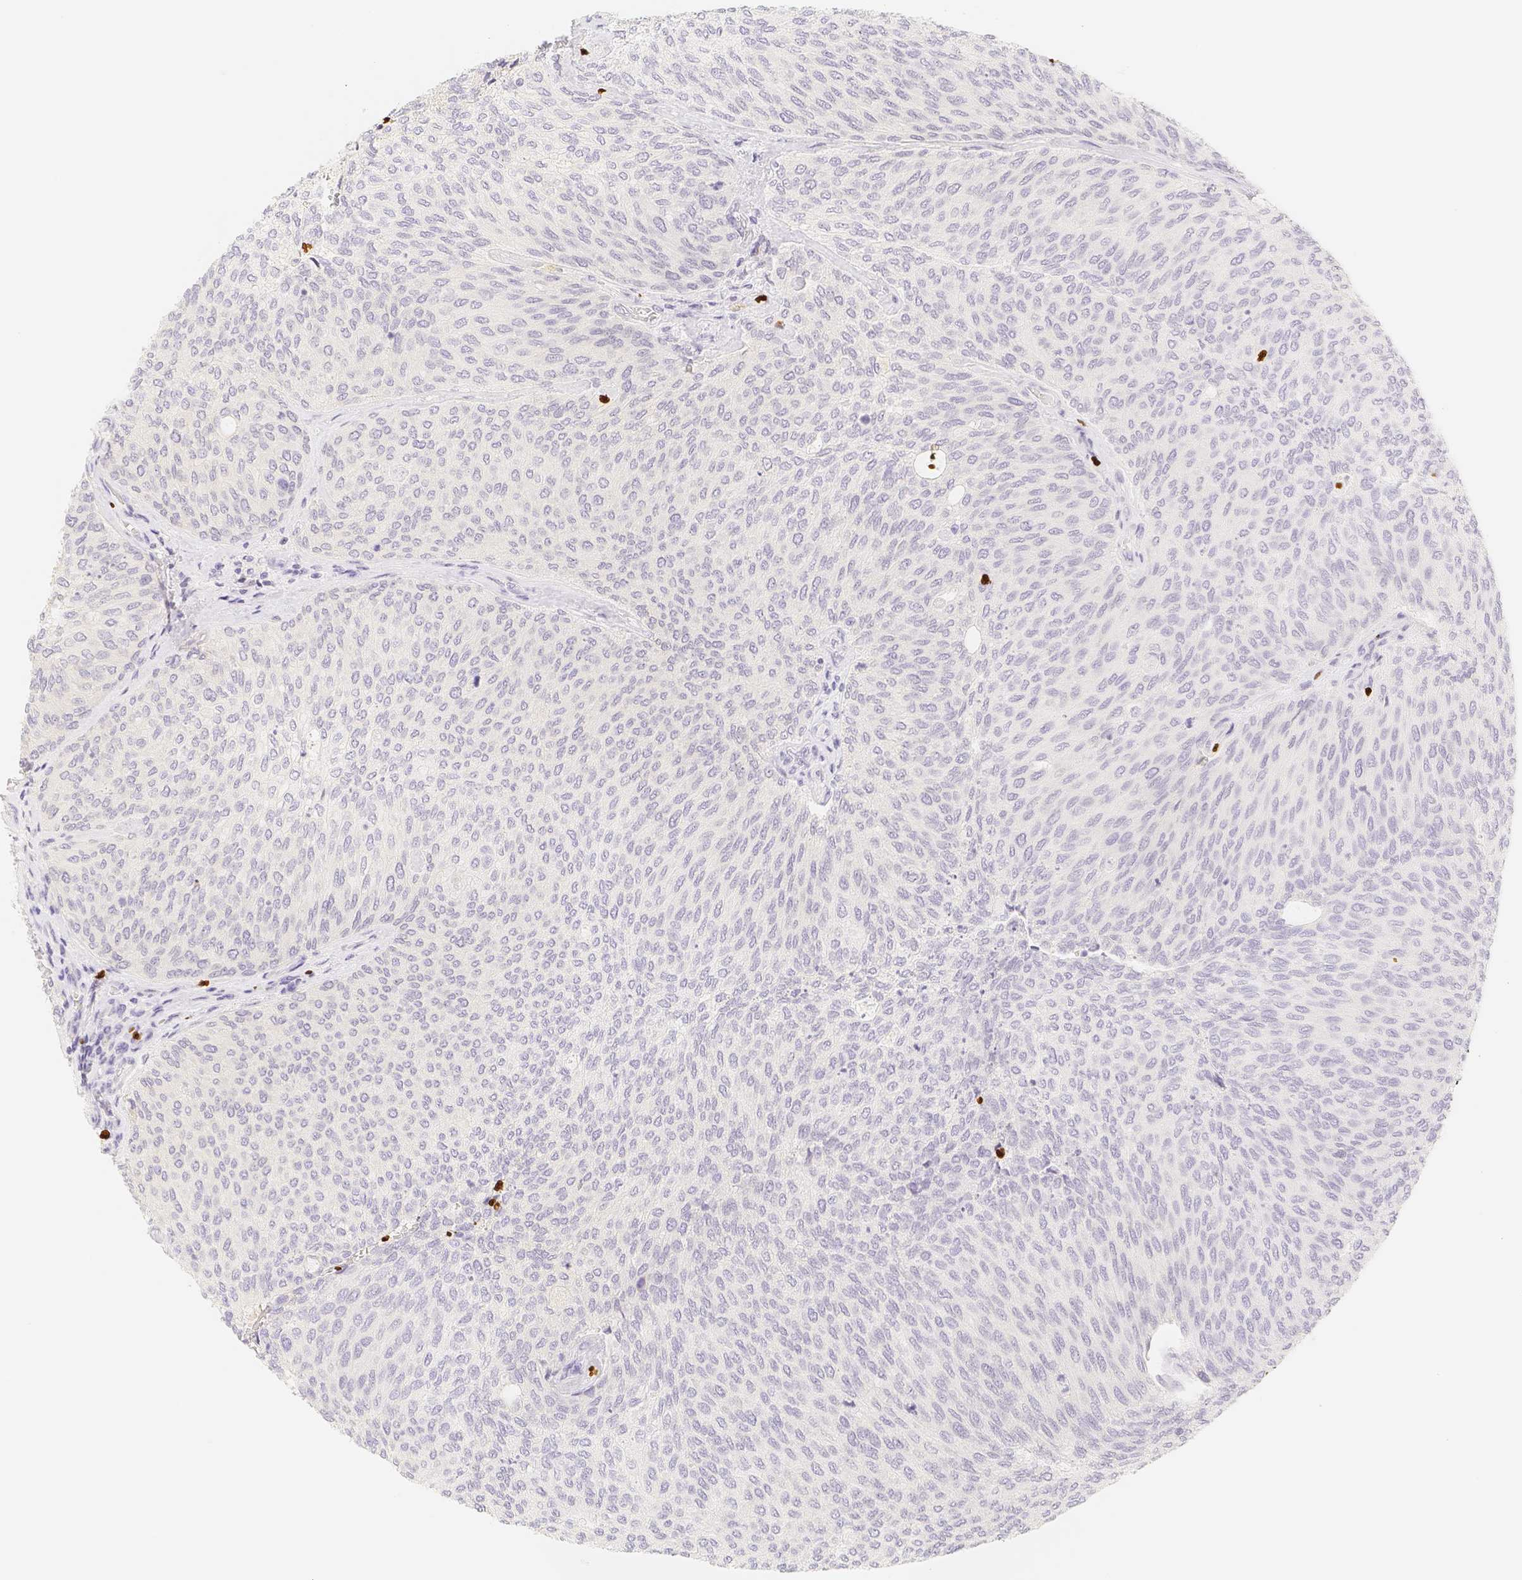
{"staining": {"intensity": "negative", "quantity": "none", "location": "none"}, "tissue": "urothelial cancer", "cell_type": "Tumor cells", "image_type": "cancer", "snomed": [{"axis": "morphology", "description": "Urothelial carcinoma, Low grade"}, {"axis": "topography", "description": "Urinary bladder"}], "caption": "The micrograph exhibits no significant positivity in tumor cells of urothelial carcinoma (low-grade).", "gene": "PADI4", "patient": {"sex": "female", "age": 79}}